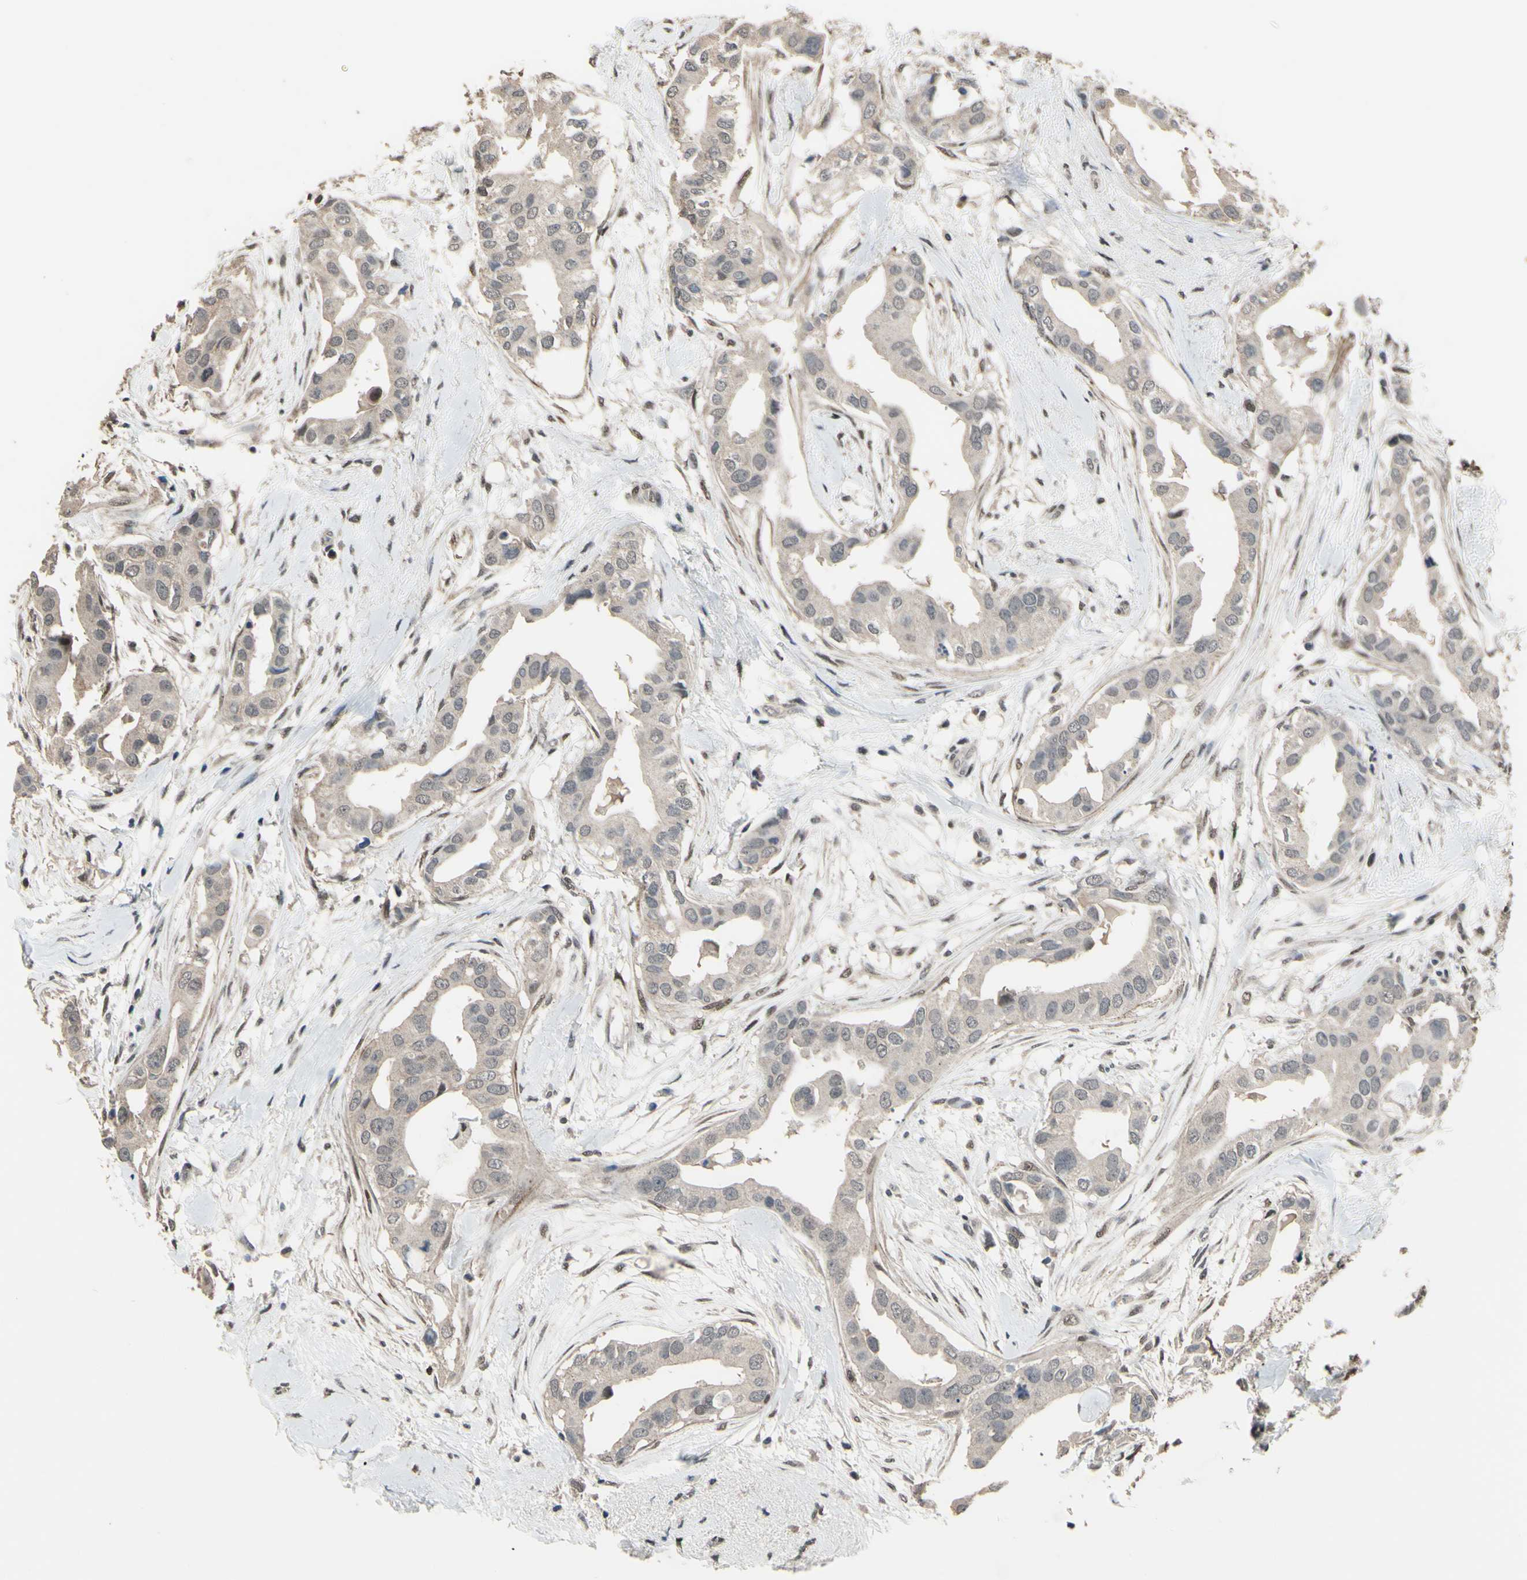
{"staining": {"intensity": "weak", "quantity": "<25%", "location": "cytoplasmic/membranous"}, "tissue": "breast cancer", "cell_type": "Tumor cells", "image_type": "cancer", "snomed": [{"axis": "morphology", "description": "Duct carcinoma"}, {"axis": "topography", "description": "Breast"}], "caption": "An IHC photomicrograph of breast cancer (invasive ductal carcinoma) is shown. There is no staining in tumor cells of breast cancer (invasive ductal carcinoma).", "gene": "ZNF174", "patient": {"sex": "female", "age": 40}}